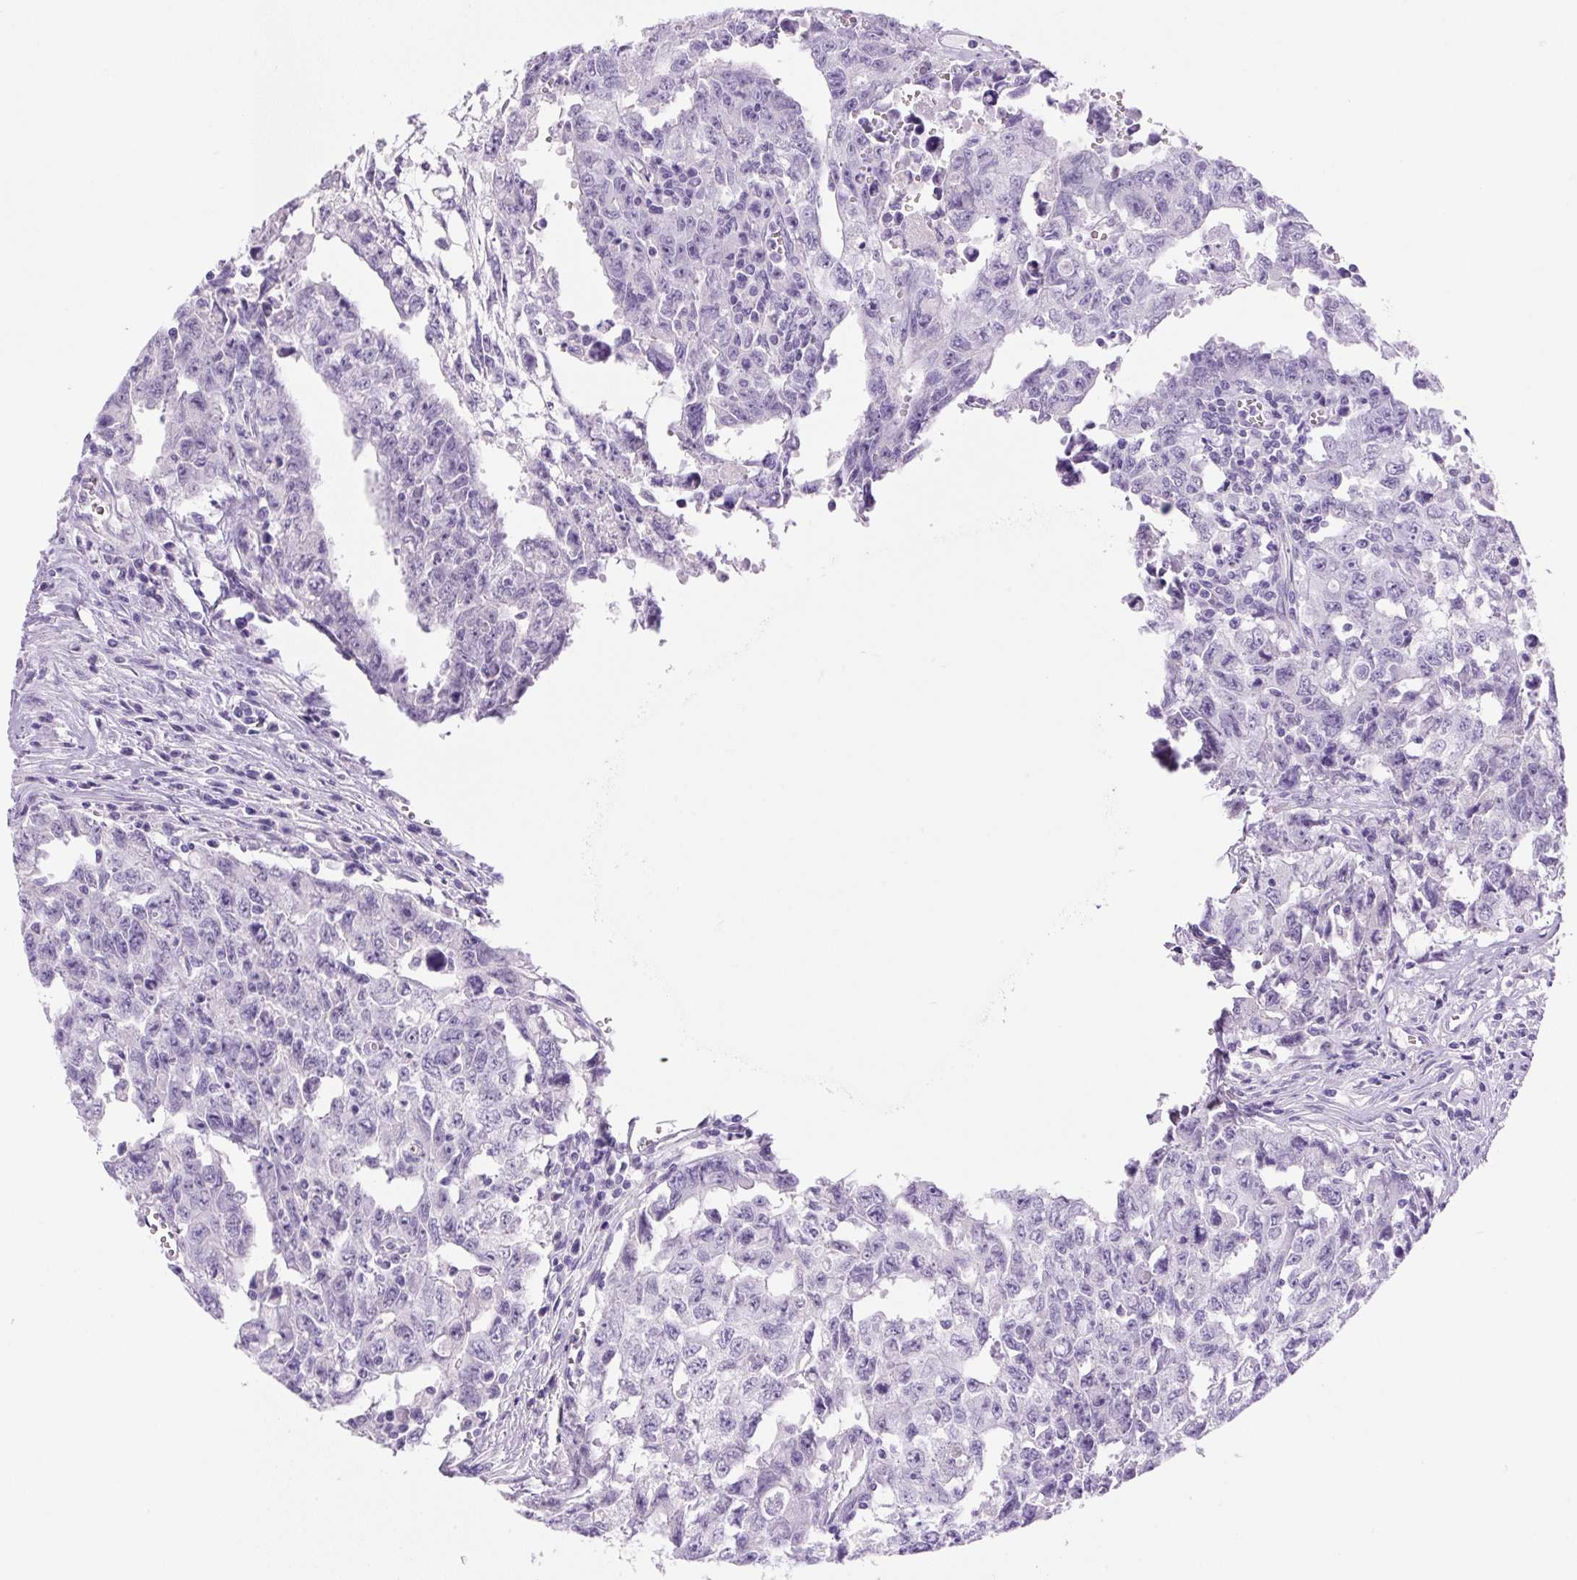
{"staining": {"intensity": "negative", "quantity": "none", "location": "none"}, "tissue": "testis cancer", "cell_type": "Tumor cells", "image_type": "cancer", "snomed": [{"axis": "morphology", "description": "Carcinoma, Embryonal, NOS"}, {"axis": "topography", "description": "Testis"}], "caption": "Photomicrograph shows no significant protein staining in tumor cells of embryonal carcinoma (testis).", "gene": "PRRT1", "patient": {"sex": "male", "age": 24}}